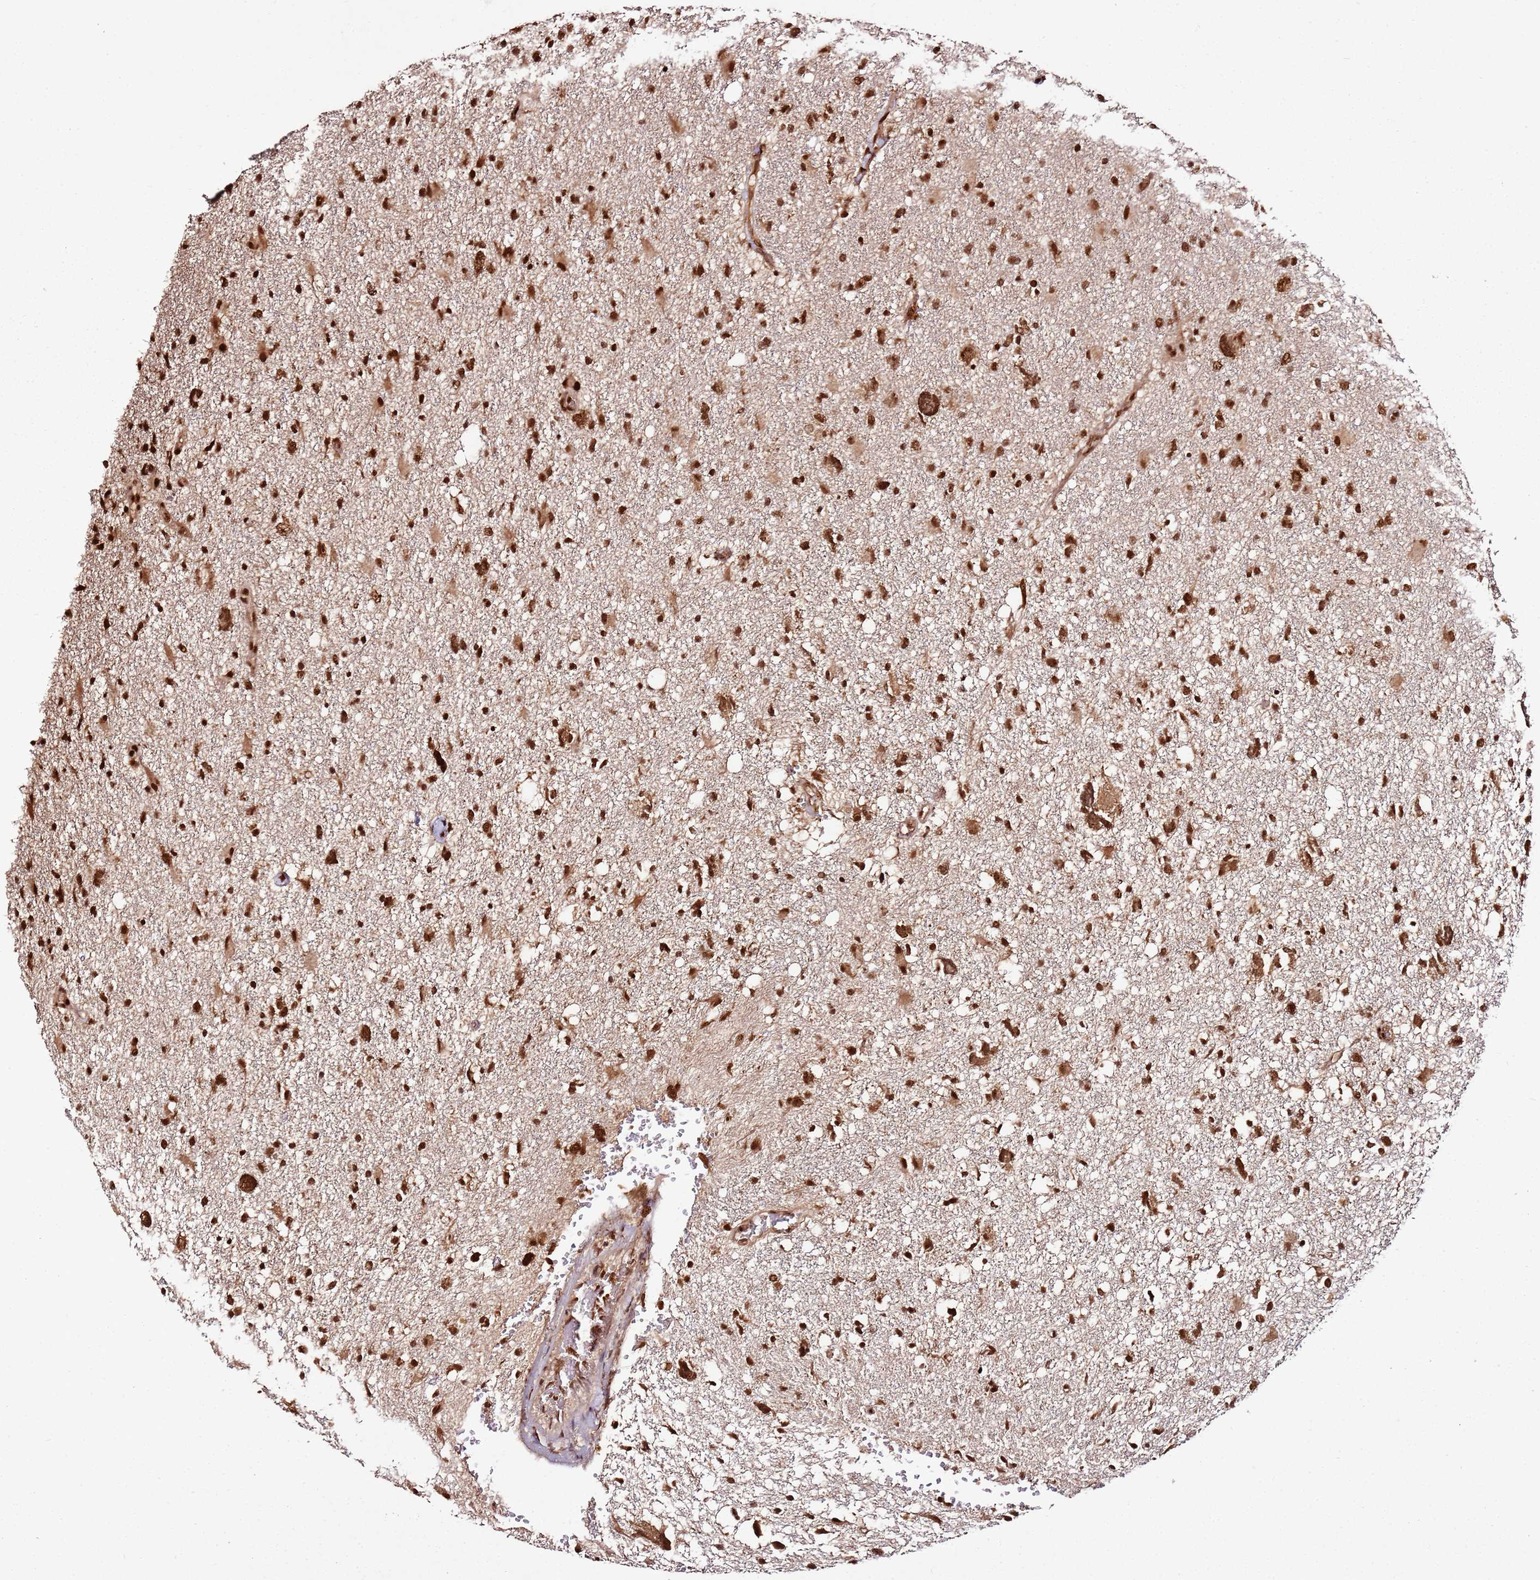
{"staining": {"intensity": "strong", "quantity": ">75%", "location": "nuclear"}, "tissue": "glioma", "cell_type": "Tumor cells", "image_type": "cancer", "snomed": [{"axis": "morphology", "description": "Glioma, malignant, High grade"}, {"axis": "topography", "description": "Brain"}], "caption": "Human malignant glioma (high-grade) stained with a protein marker demonstrates strong staining in tumor cells.", "gene": "XRN2", "patient": {"sex": "male", "age": 61}}